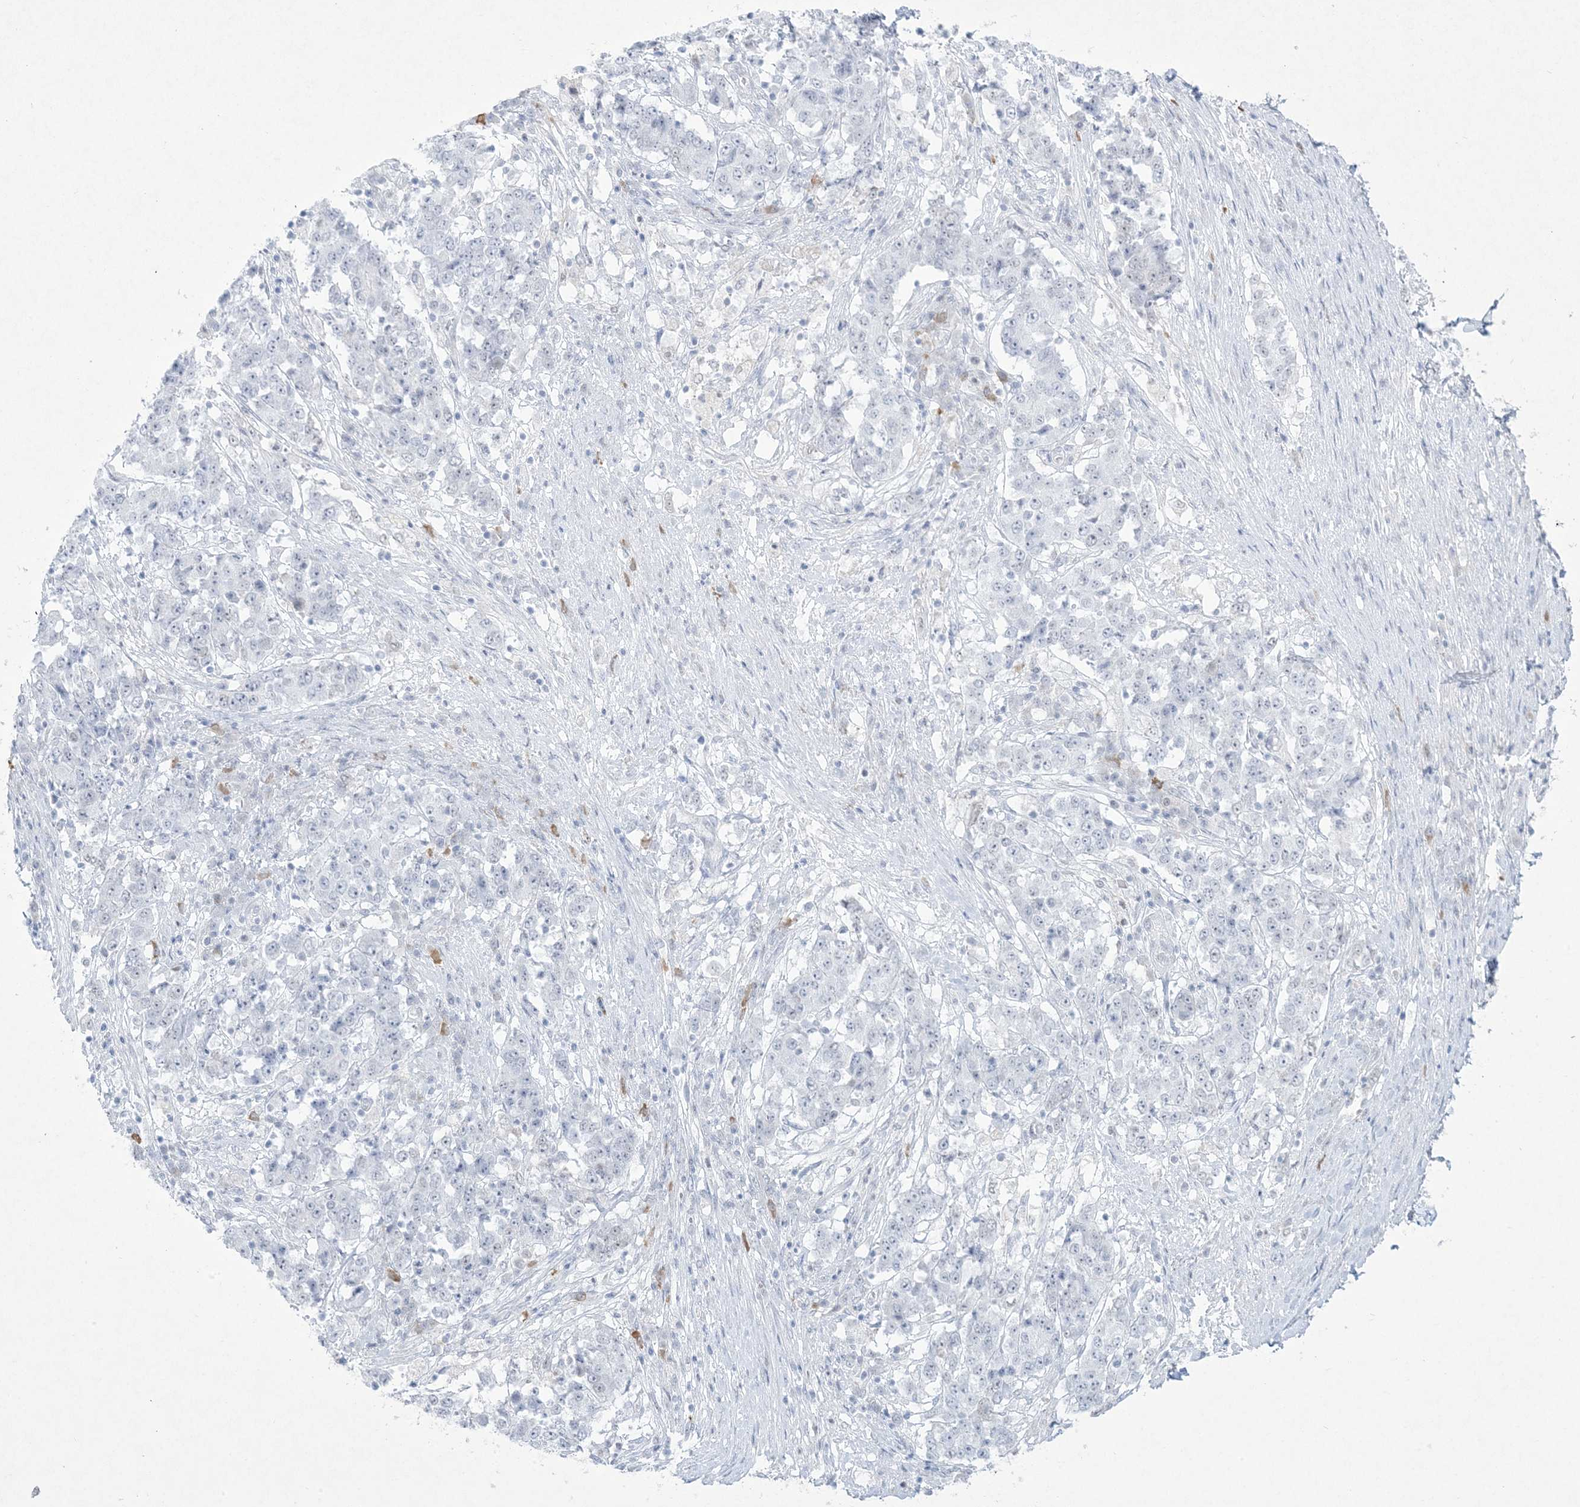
{"staining": {"intensity": "negative", "quantity": "none", "location": "none"}, "tissue": "stomach cancer", "cell_type": "Tumor cells", "image_type": "cancer", "snomed": [{"axis": "morphology", "description": "Adenocarcinoma, NOS"}, {"axis": "topography", "description": "Stomach"}], "caption": "An IHC histopathology image of stomach cancer is shown. There is no staining in tumor cells of stomach cancer. The staining is performed using DAB (3,3'-diaminobenzidine) brown chromogen with nuclei counter-stained in using hematoxylin.", "gene": "HOMEZ", "patient": {"sex": "male", "age": 59}}